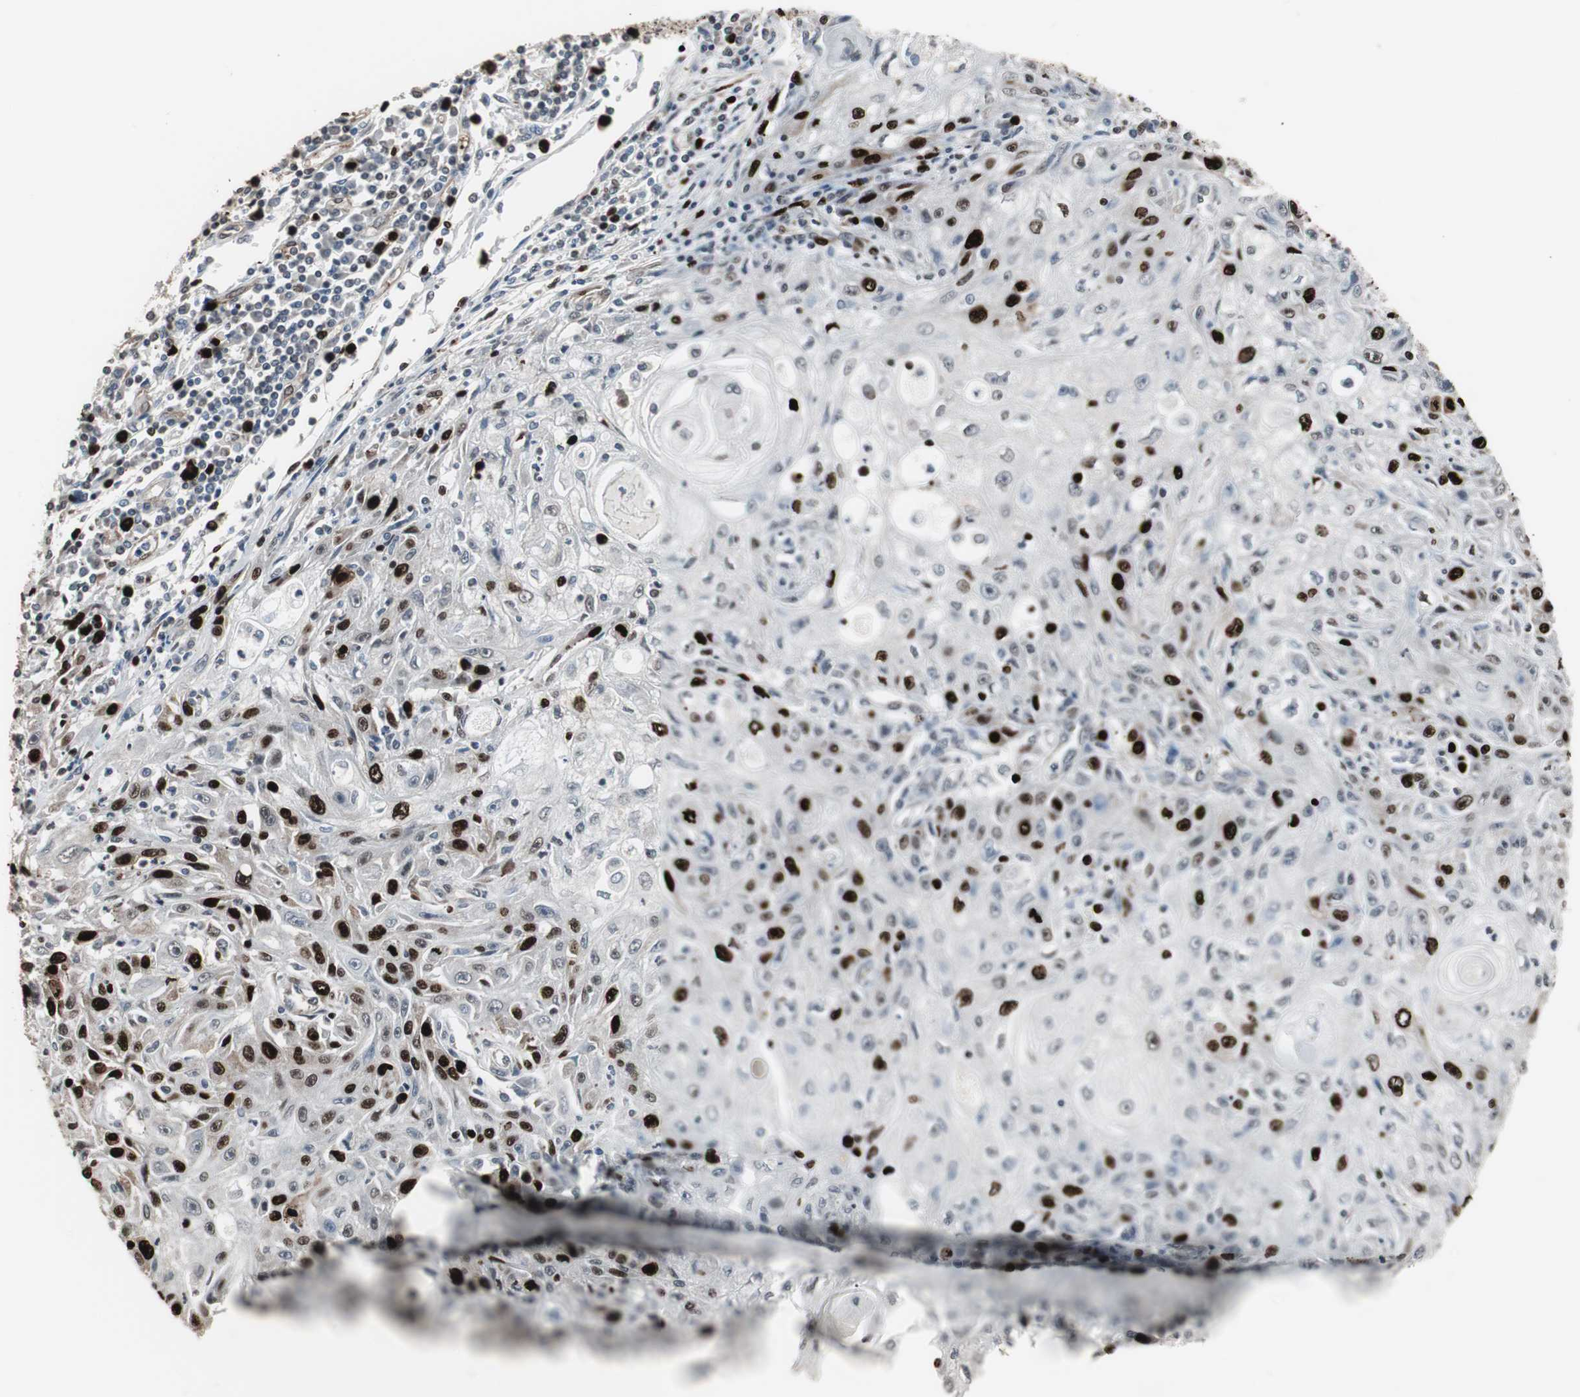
{"staining": {"intensity": "strong", "quantity": "25%-75%", "location": "nuclear"}, "tissue": "skin cancer", "cell_type": "Tumor cells", "image_type": "cancer", "snomed": [{"axis": "morphology", "description": "Squamous cell carcinoma, NOS"}, {"axis": "topography", "description": "Skin"}], "caption": "Protein staining of skin cancer (squamous cell carcinoma) tissue reveals strong nuclear staining in approximately 25%-75% of tumor cells. (brown staining indicates protein expression, while blue staining denotes nuclei).", "gene": "TOP2A", "patient": {"sex": "male", "age": 75}}